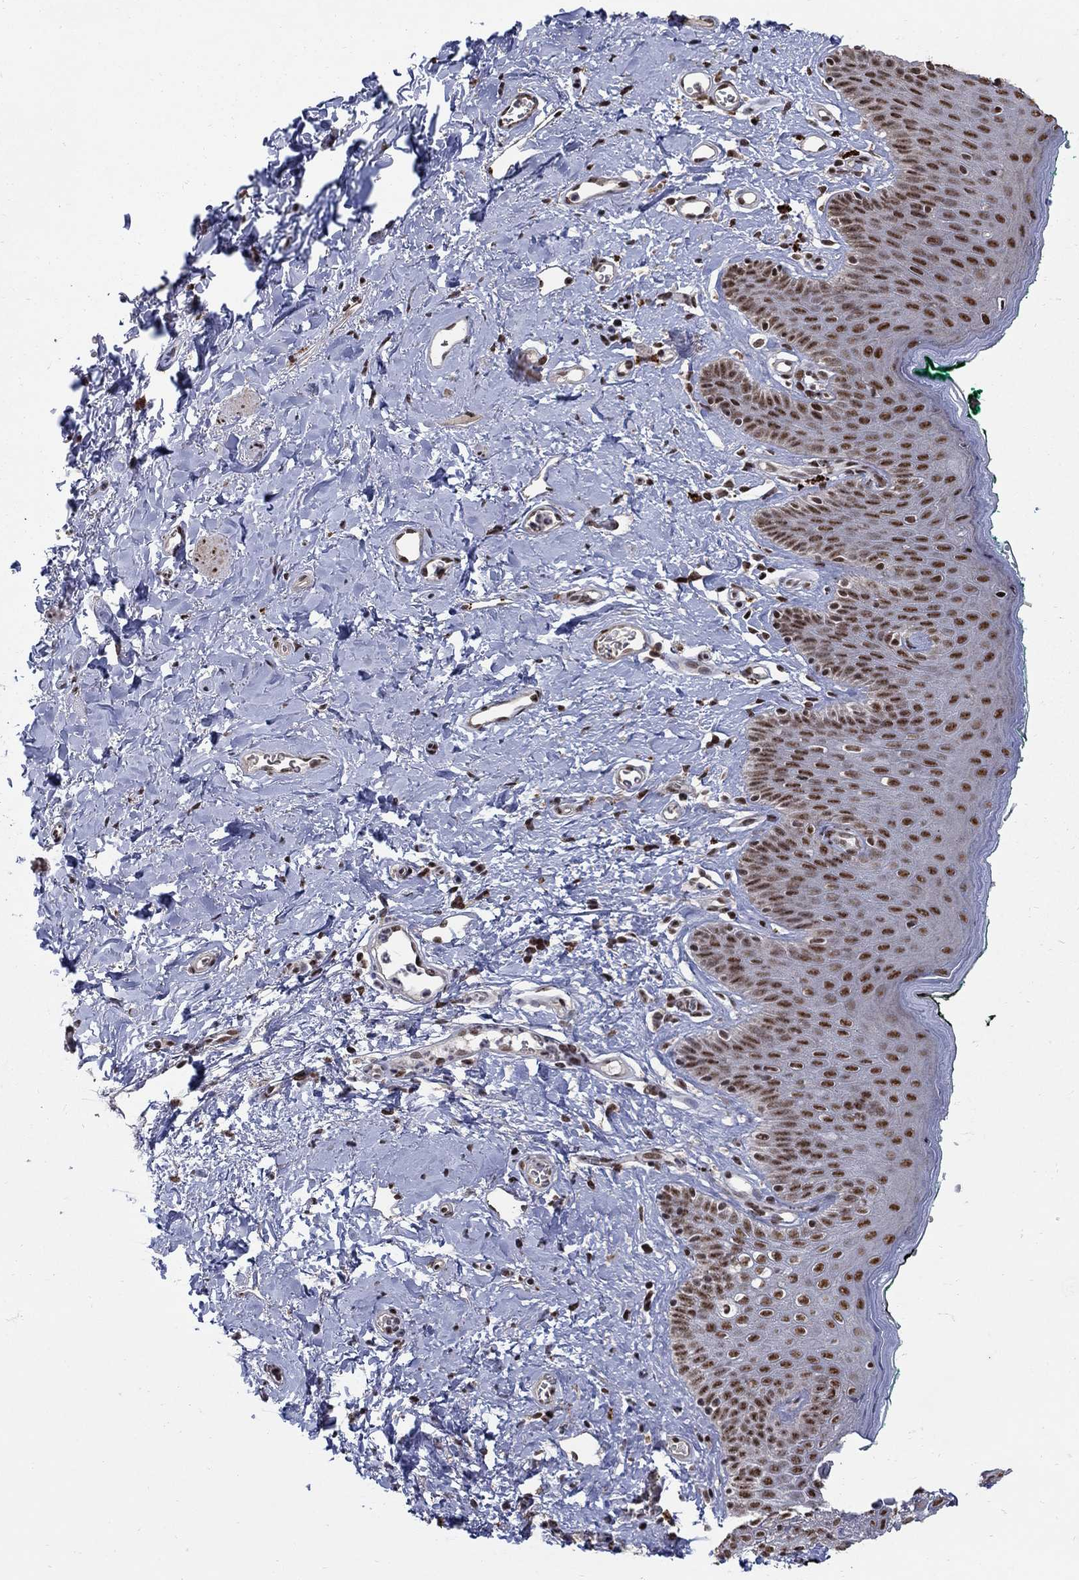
{"staining": {"intensity": "strong", "quantity": ">75%", "location": "nuclear"}, "tissue": "skin", "cell_type": "Epidermal cells", "image_type": "normal", "snomed": [{"axis": "morphology", "description": "Normal tissue, NOS"}, {"axis": "topography", "description": "Vulva"}], "caption": "Immunohistochemical staining of unremarkable skin exhibits strong nuclear protein expression in about >75% of epidermal cells. The staining is performed using DAB brown chromogen to label protein expression. The nuclei are counter-stained blue using hematoxylin.", "gene": "PNISR", "patient": {"sex": "female", "age": 66}}